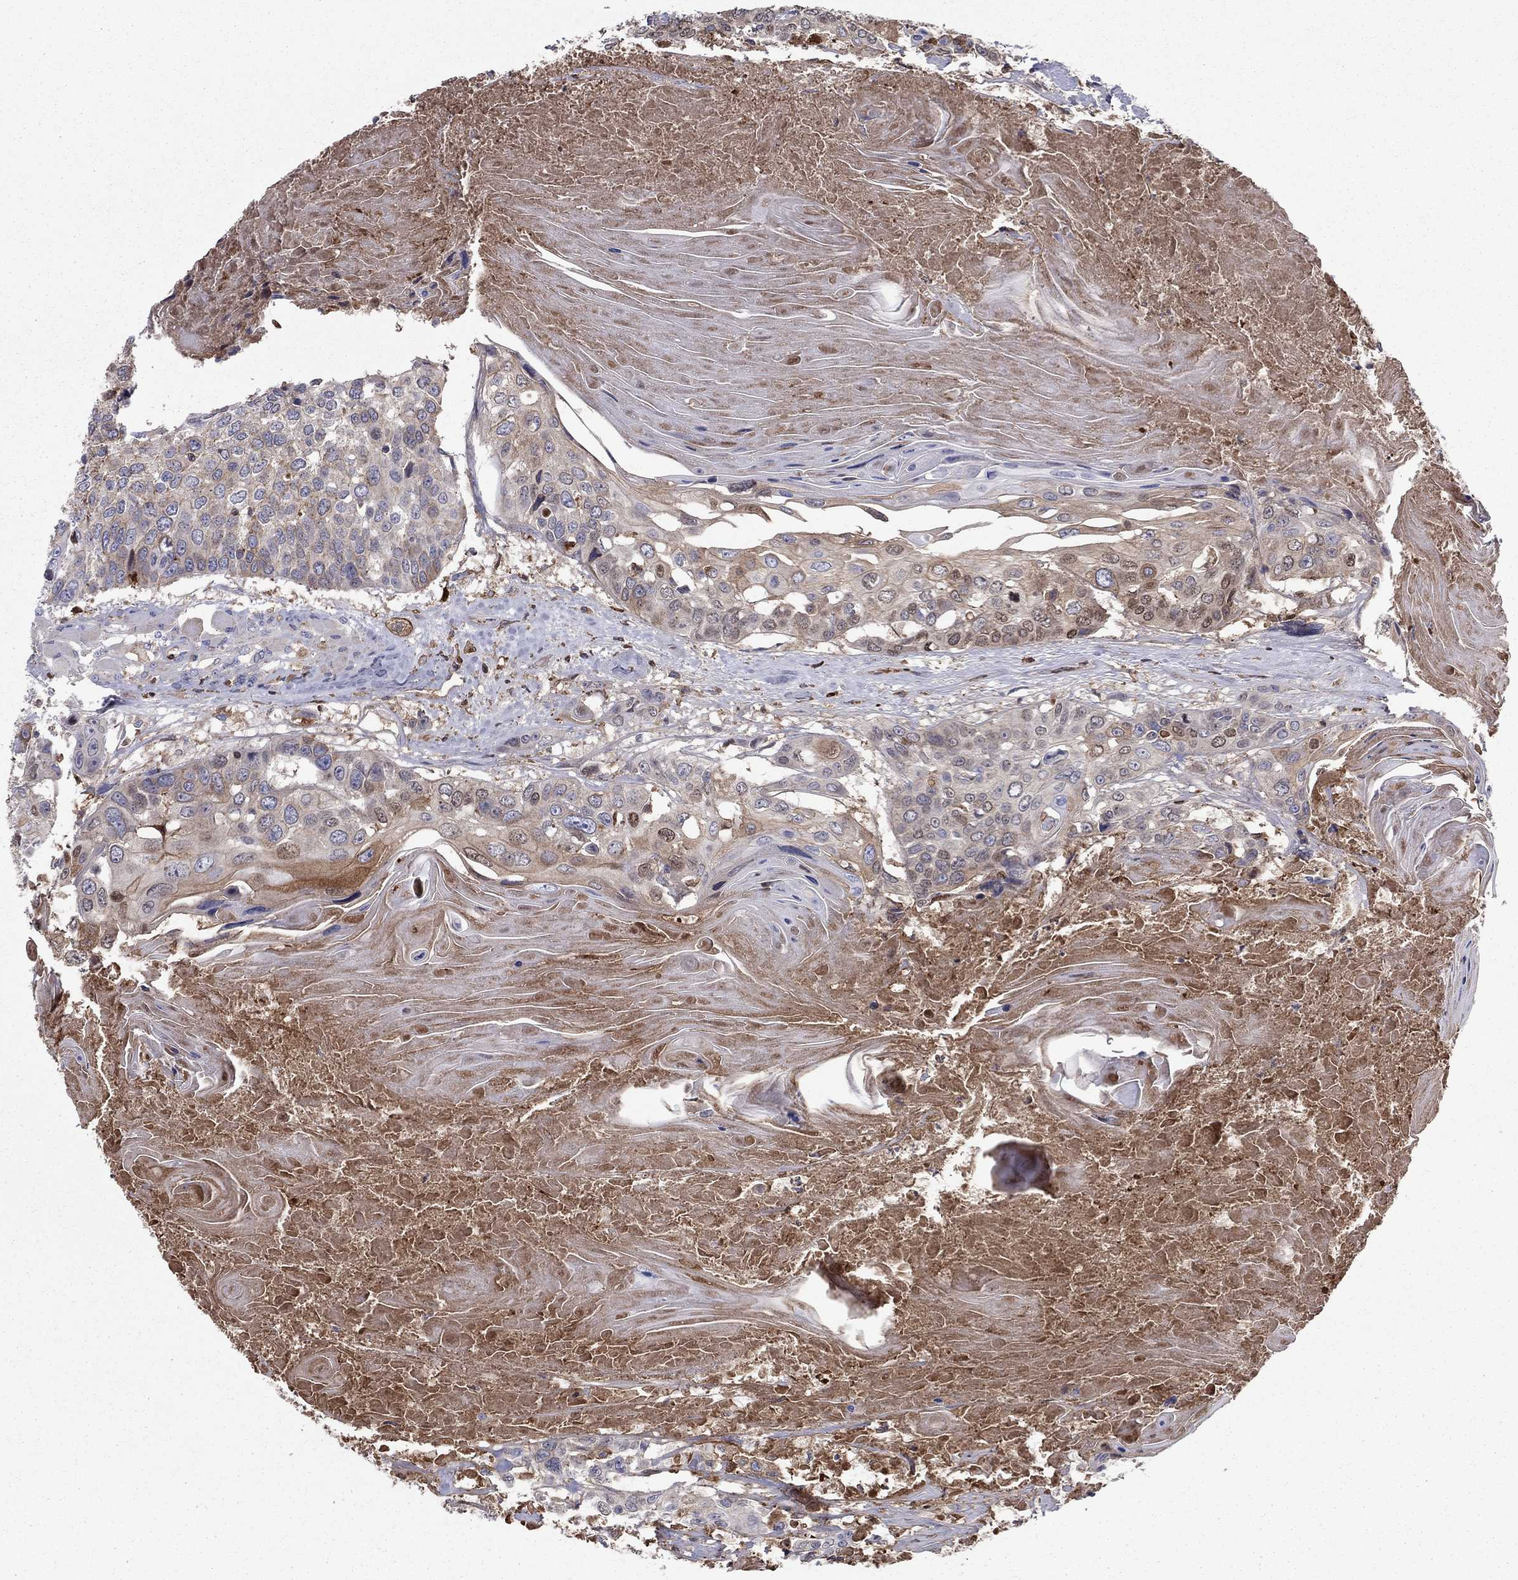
{"staining": {"intensity": "moderate", "quantity": "25%-75%", "location": "cytoplasmic/membranous"}, "tissue": "head and neck cancer", "cell_type": "Tumor cells", "image_type": "cancer", "snomed": [{"axis": "morphology", "description": "Squamous cell carcinoma, NOS"}, {"axis": "topography", "description": "Oral tissue"}, {"axis": "topography", "description": "Head-Neck"}], "caption": "IHC (DAB) staining of human head and neck cancer (squamous cell carcinoma) shows moderate cytoplasmic/membranous protein expression in approximately 25%-75% of tumor cells. The staining was performed using DAB, with brown indicating positive protein expression. Nuclei are stained blue with hematoxylin.", "gene": "HPX", "patient": {"sex": "male", "age": 56}}